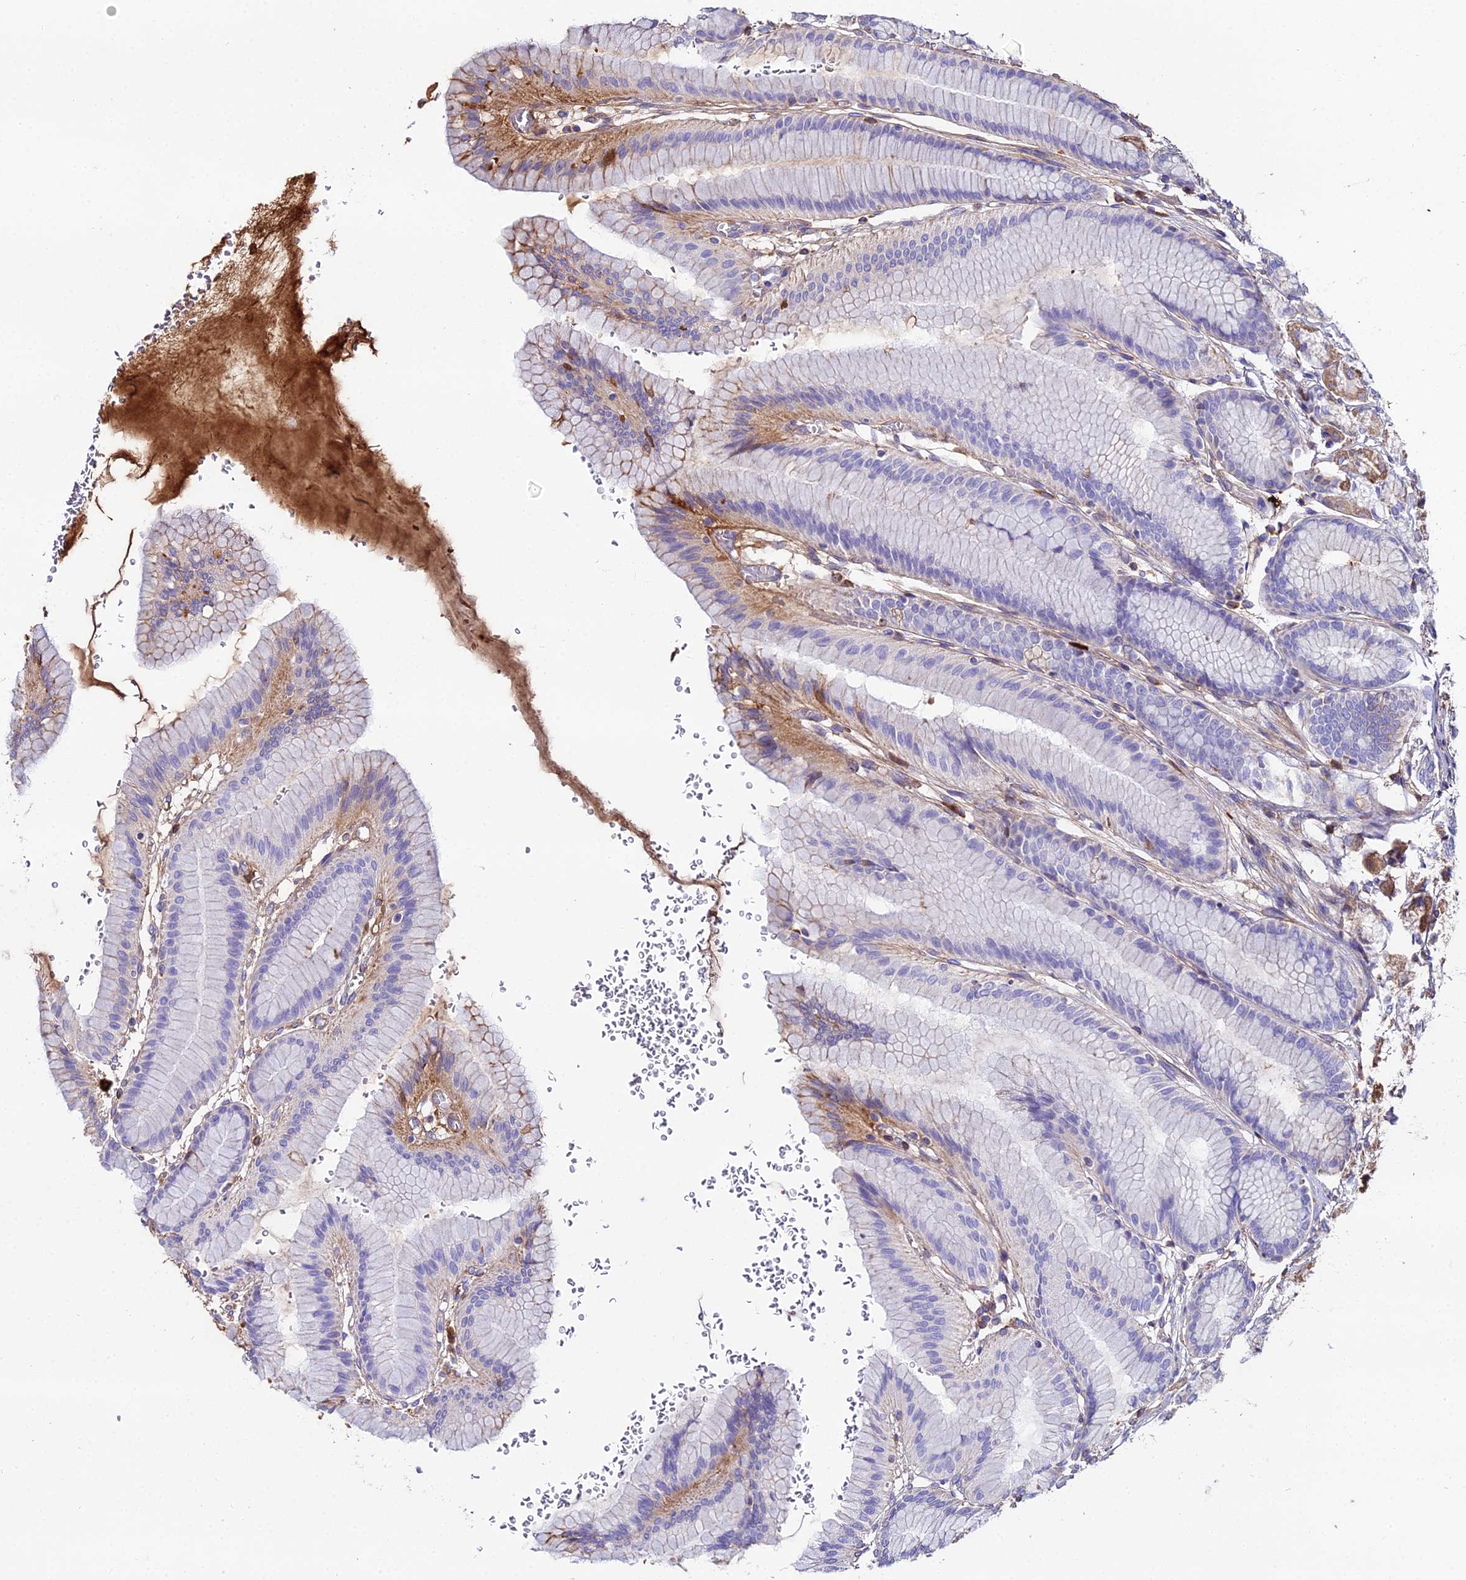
{"staining": {"intensity": "moderate", "quantity": "<25%", "location": "cytoplasmic/membranous"}, "tissue": "stomach", "cell_type": "Glandular cells", "image_type": "normal", "snomed": [{"axis": "morphology", "description": "Normal tissue, NOS"}, {"axis": "morphology", "description": "Adenocarcinoma, NOS"}, {"axis": "morphology", "description": "Adenocarcinoma, High grade"}, {"axis": "topography", "description": "Stomach, upper"}, {"axis": "topography", "description": "Stomach"}], "caption": "Stomach stained for a protein (brown) reveals moderate cytoplasmic/membranous positive staining in approximately <25% of glandular cells.", "gene": "BEX4", "patient": {"sex": "female", "age": 65}}